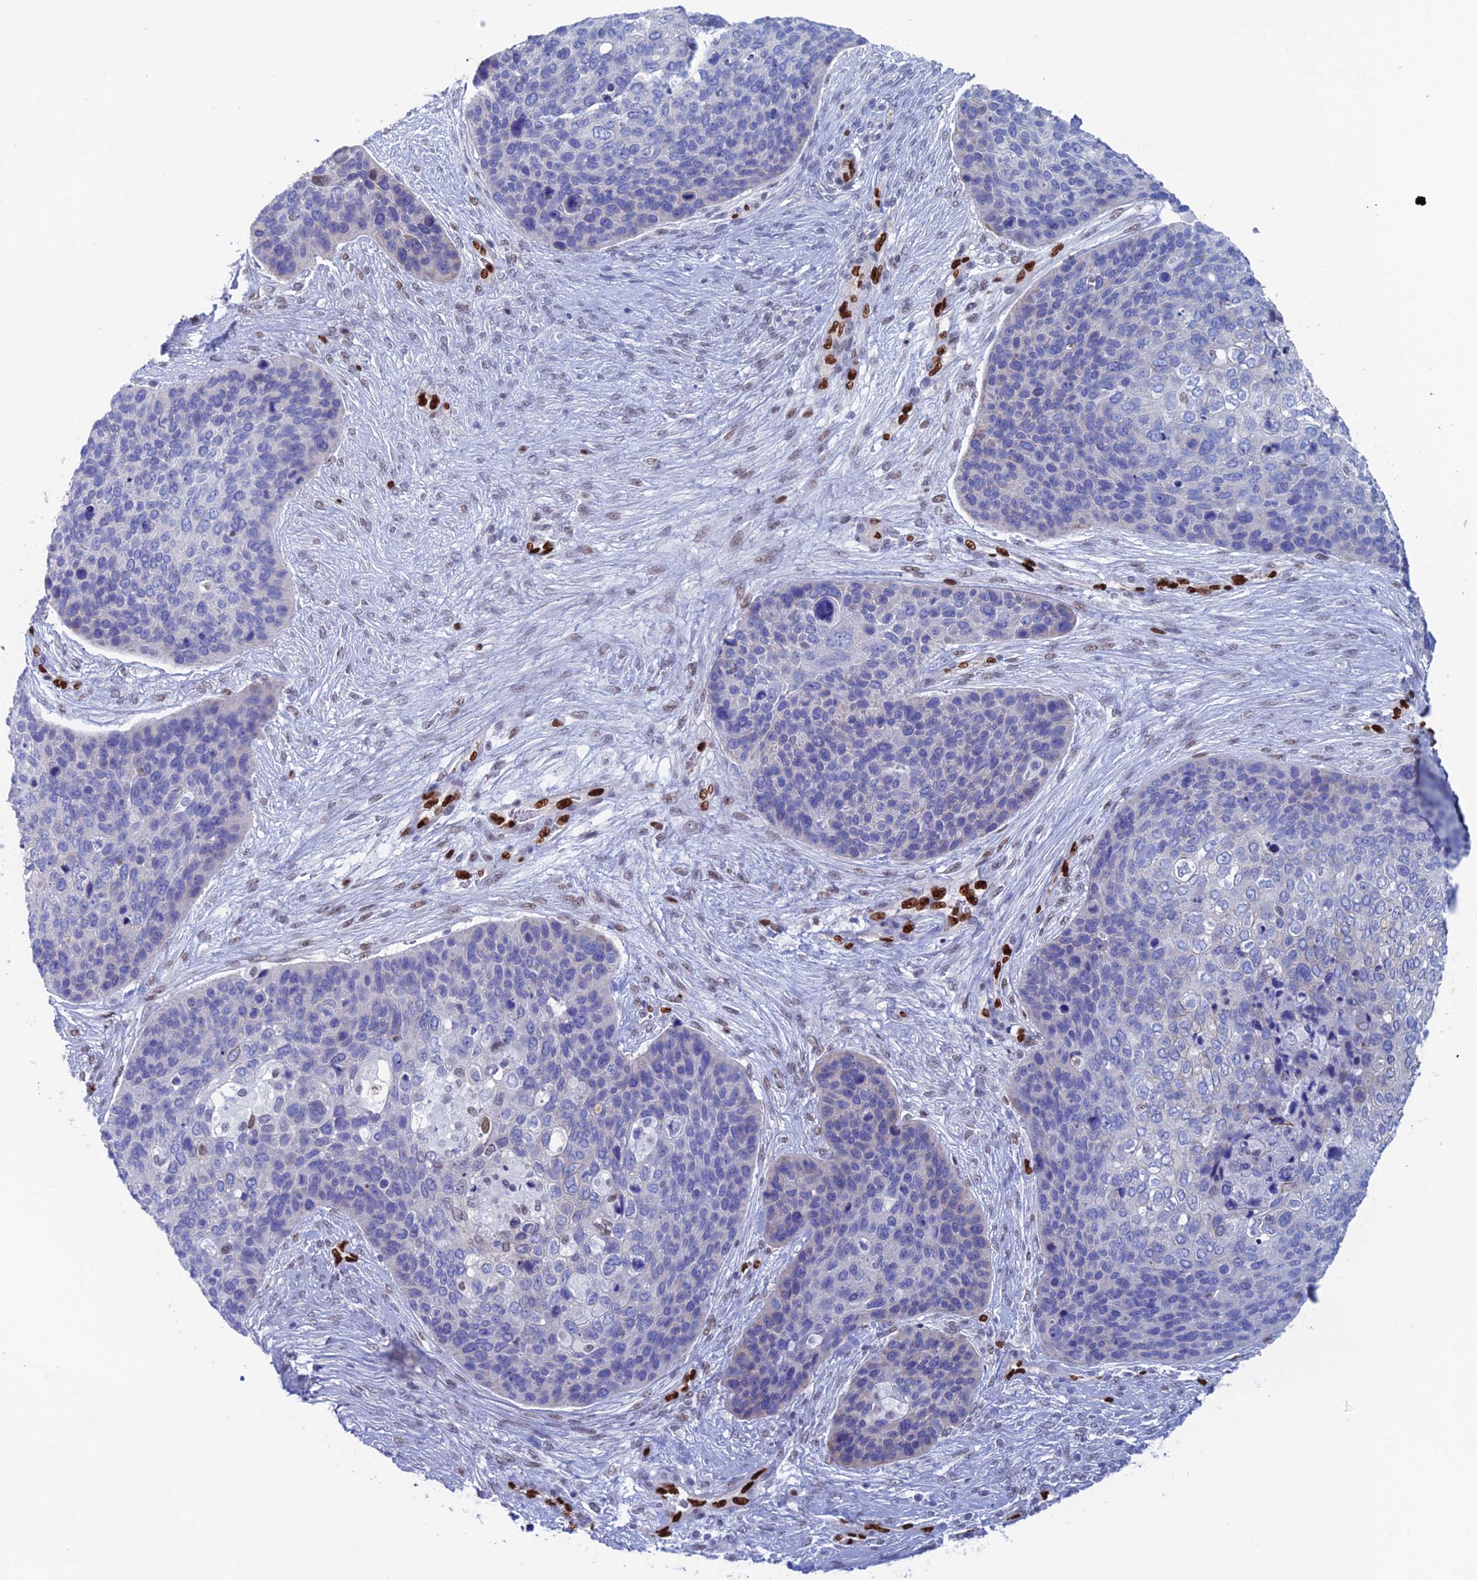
{"staining": {"intensity": "negative", "quantity": "none", "location": "none"}, "tissue": "skin cancer", "cell_type": "Tumor cells", "image_type": "cancer", "snomed": [{"axis": "morphology", "description": "Basal cell carcinoma"}, {"axis": "topography", "description": "Skin"}], "caption": "There is no significant staining in tumor cells of skin basal cell carcinoma. (DAB (3,3'-diaminobenzidine) immunohistochemistry with hematoxylin counter stain).", "gene": "NOL4L", "patient": {"sex": "female", "age": 74}}